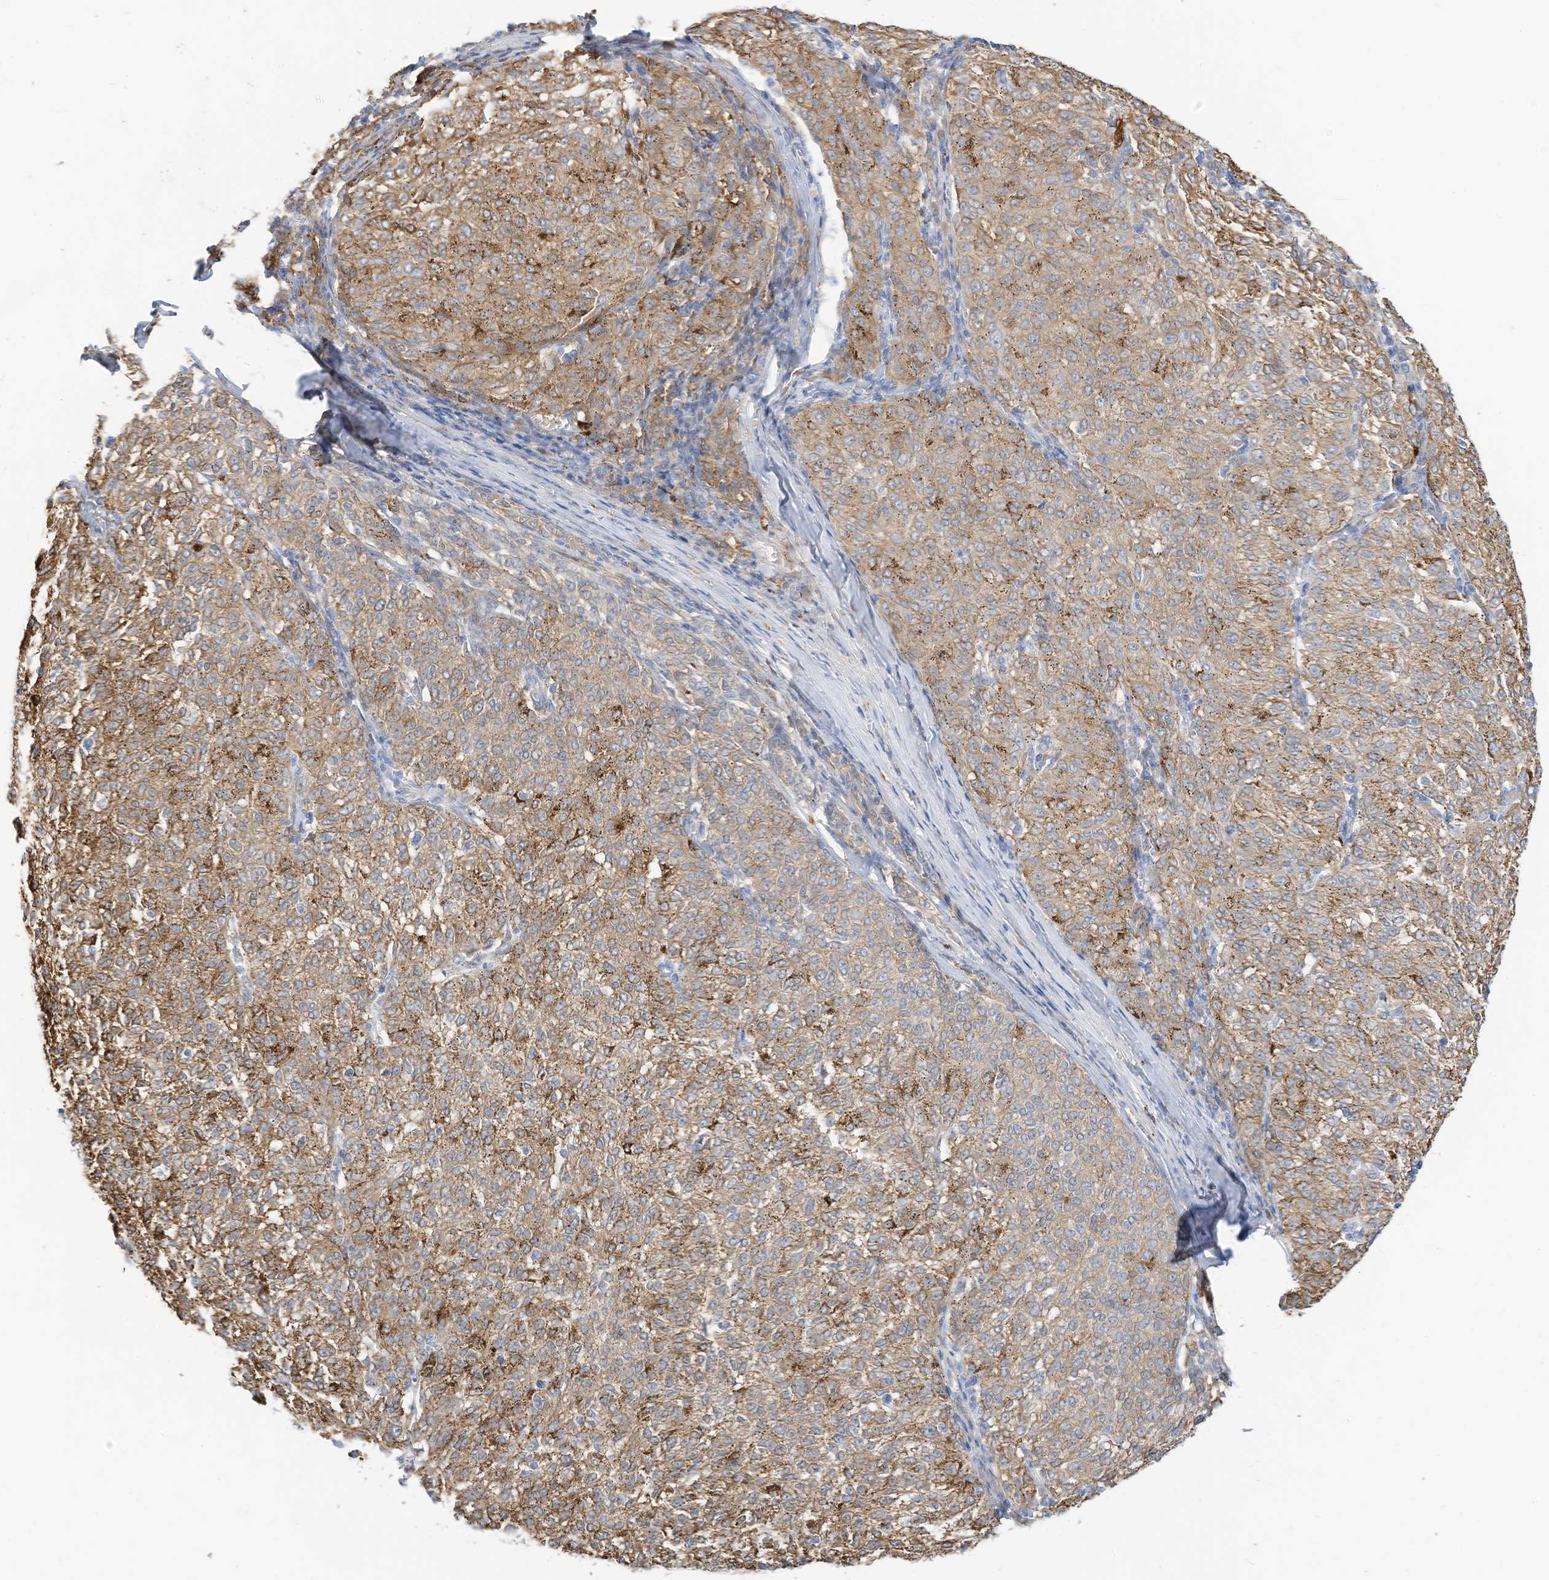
{"staining": {"intensity": "moderate", "quantity": ">75%", "location": "cytoplasmic/membranous"}, "tissue": "melanoma", "cell_type": "Tumor cells", "image_type": "cancer", "snomed": [{"axis": "morphology", "description": "Malignant melanoma, NOS"}, {"axis": "topography", "description": "Skin"}], "caption": "Protein expression analysis of human malignant melanoma reveals moderate cytoplasmic/membranous positivity in approximately >75% of tumor cells.", "gene": "ATP13A1", "patient": {"sex": "female", "age": 72}}